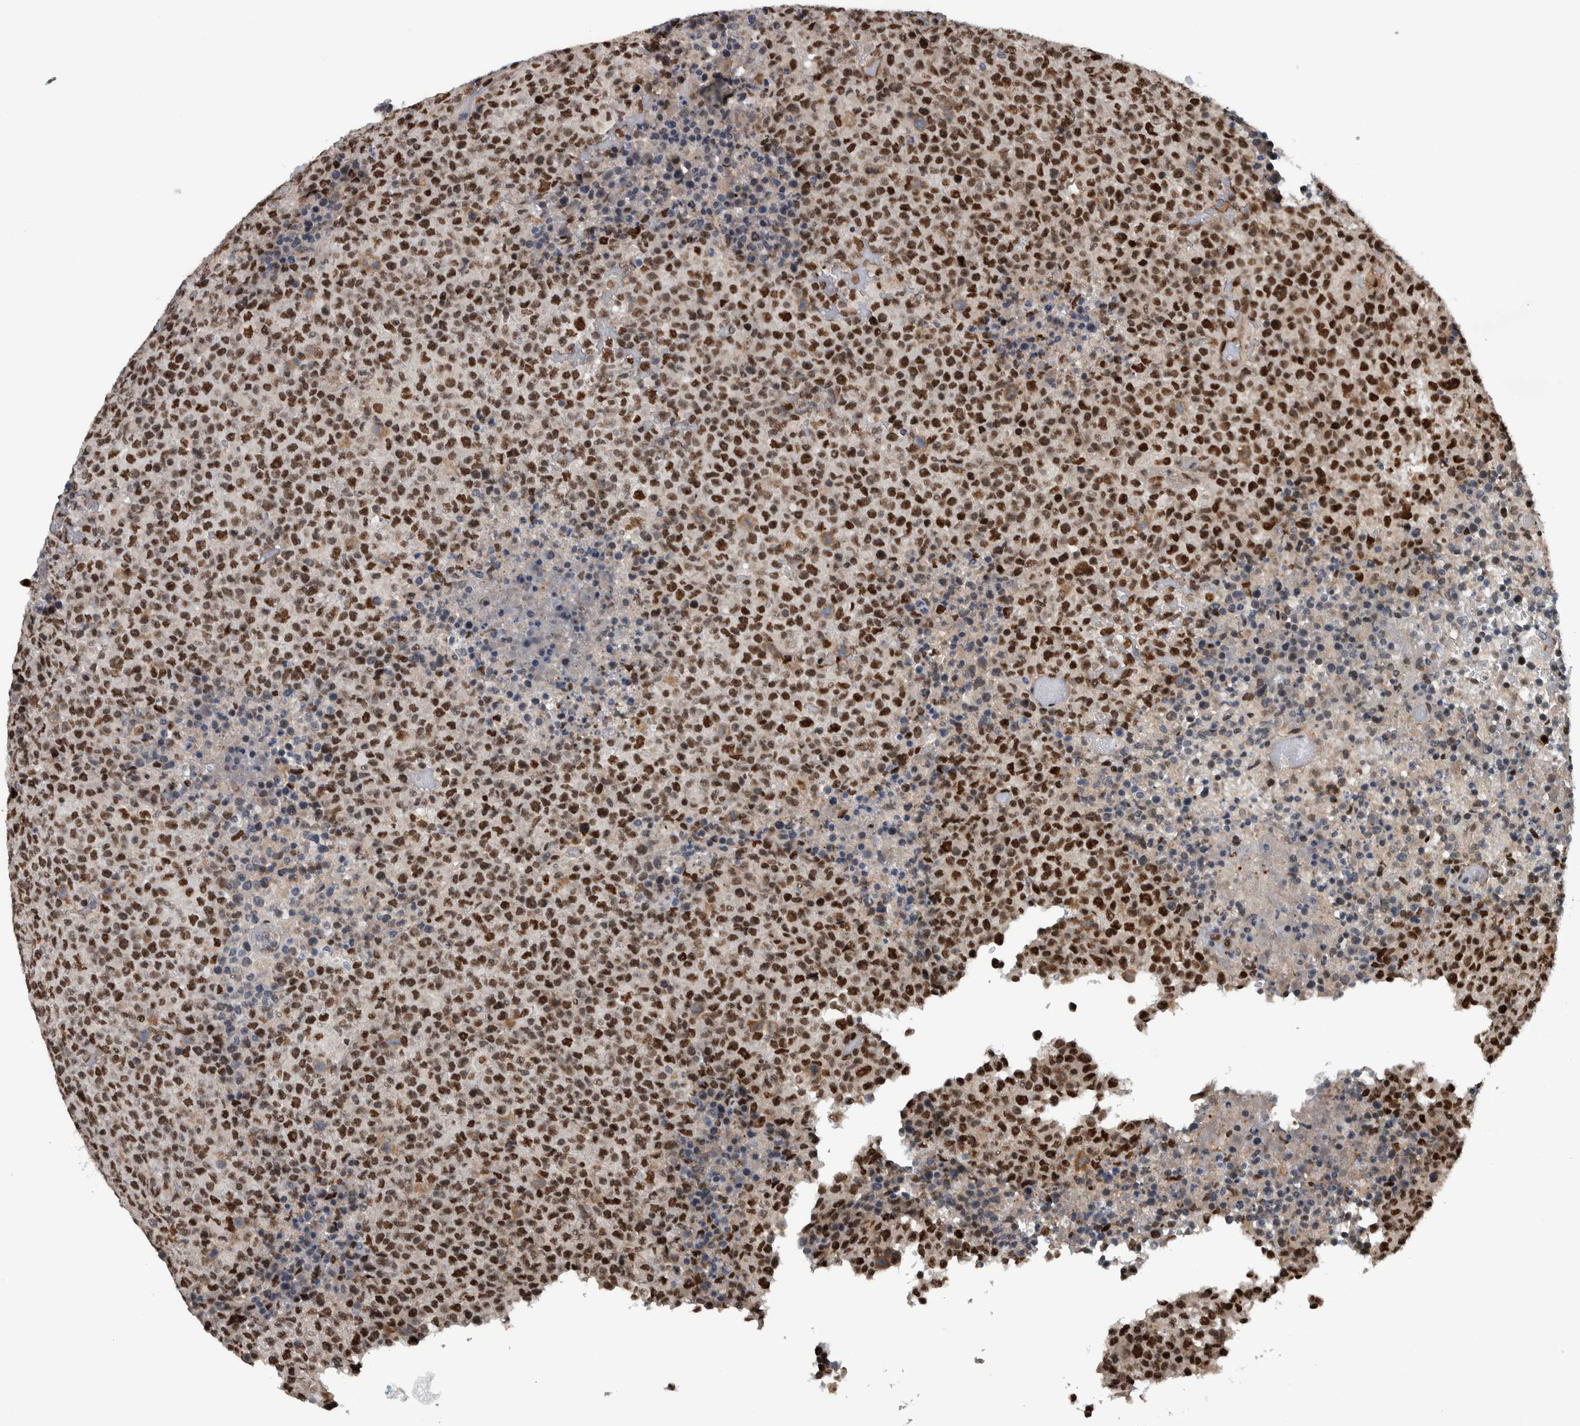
{"staining": {"intensity": "strong", "quantity": ">75%", "location": "nuclear"}, "tissue": "lymphoma", "cell_type": "Tumor cells", "image_type": "cancer", "snomed": [{"axis": "morphology", "description": "Malignant lymphoma, non-Hodgkin's type, High grade"}, {"axis": "topography", "description": "Lymph node"}], "caption": "Human lymphoma stained with a brown dye demonstrates strong nuclear positive staining in approximately >75% of tumor cells.", "gene": "FAM135B", "patient": {"sex": "male", "age": 13}}